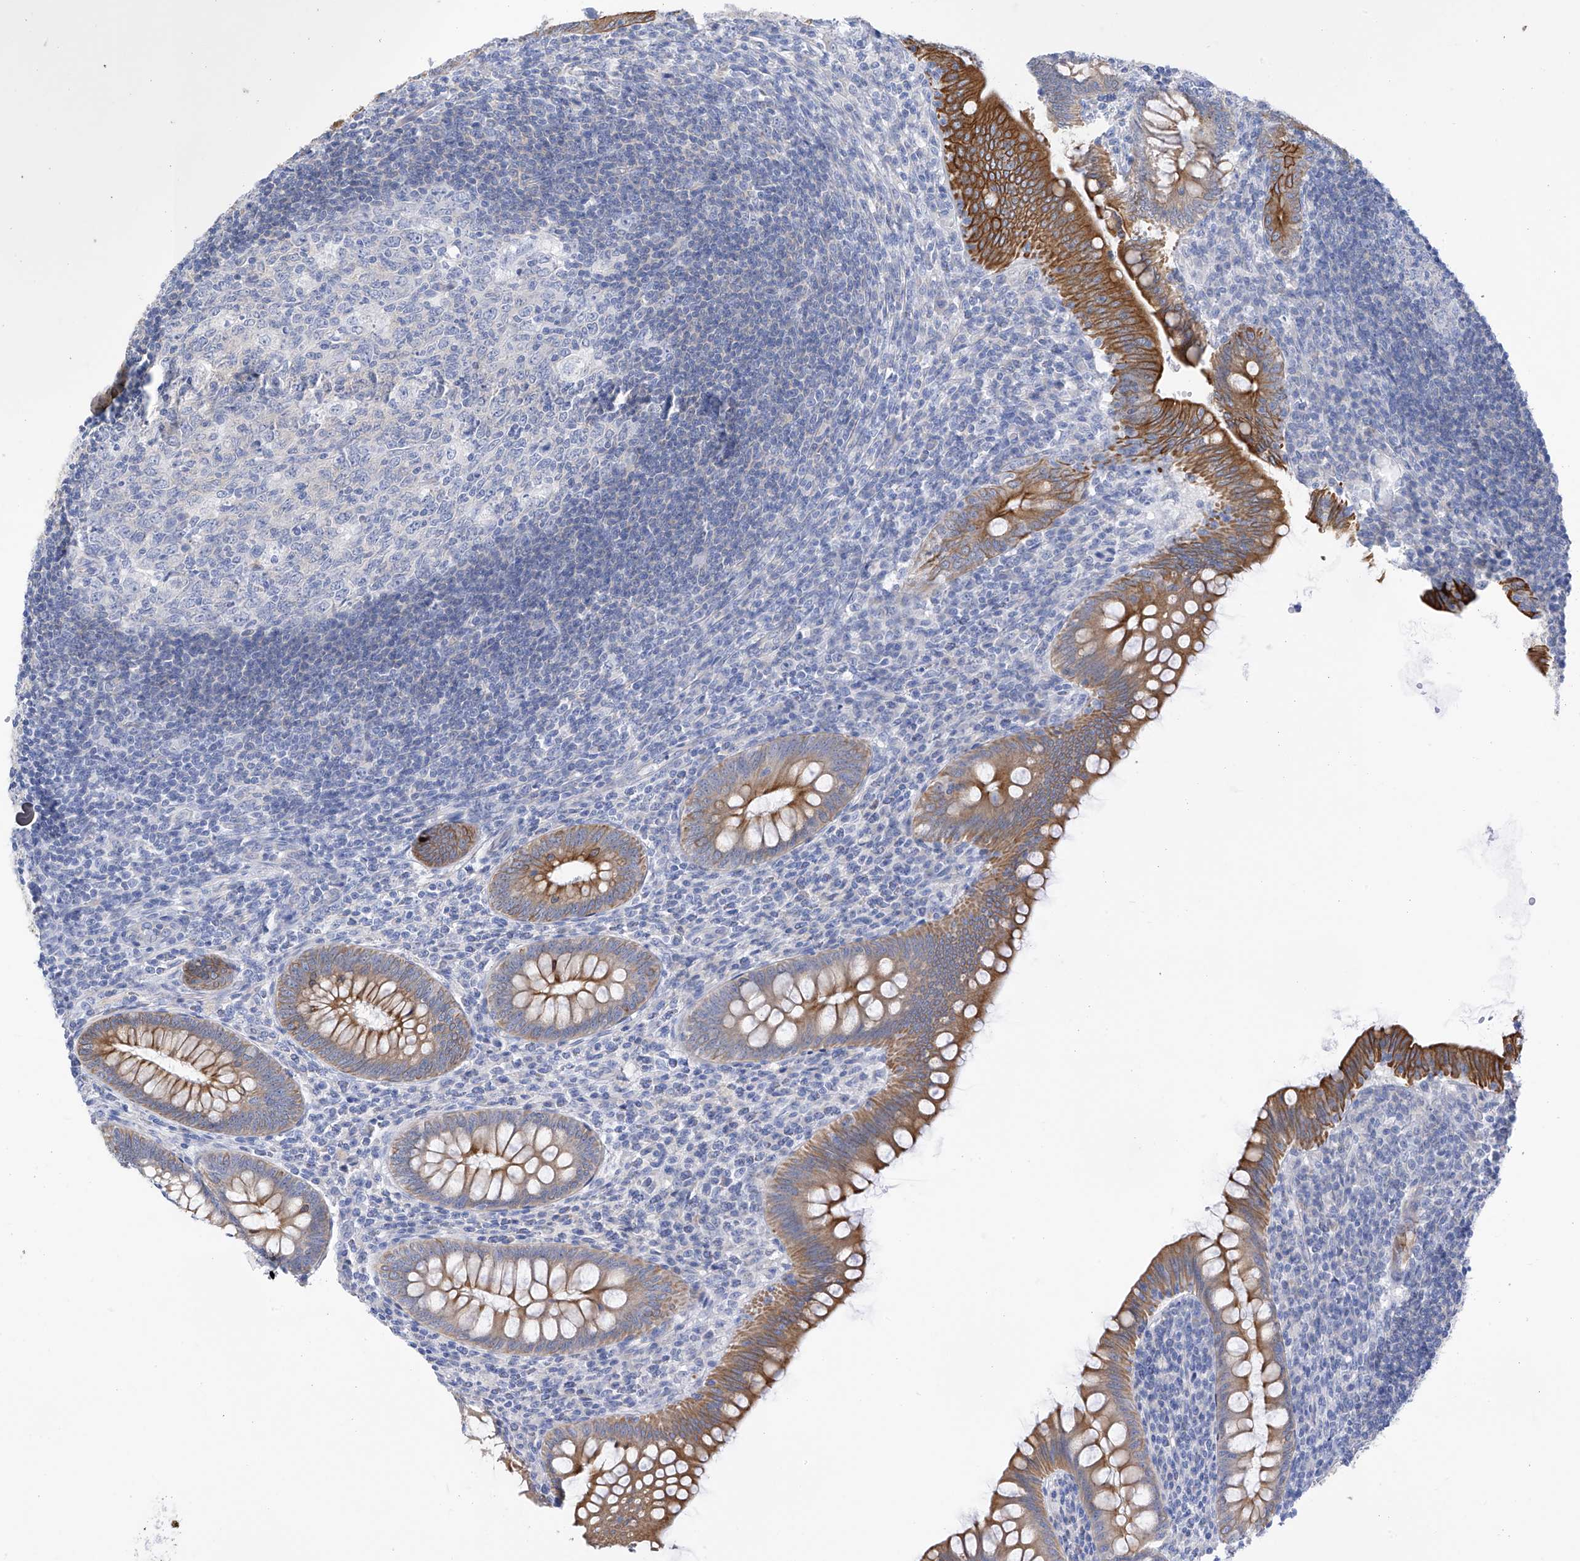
{"staining": {"intensity": "strong", "quantity": ">75%", "location": "cytoplasmic/membranous"}, "tissue": "appendix", "cell_type": "Glandular cells", "image_type": "normal", "snomed": [{"axis": "morphology", "description": "Normal tissue, NOS"}, {"axis": "topography", "description": "Appendix"}], "caption": "IHC histopathology image of normal appendix stained for a protein (brown), which displays high levels of strong cytoplasmic/membranous positivity in approximately >75% of glandular cells.", "gene": "PIK3C2B", "patient": {"sex": "male", "age": 14}}